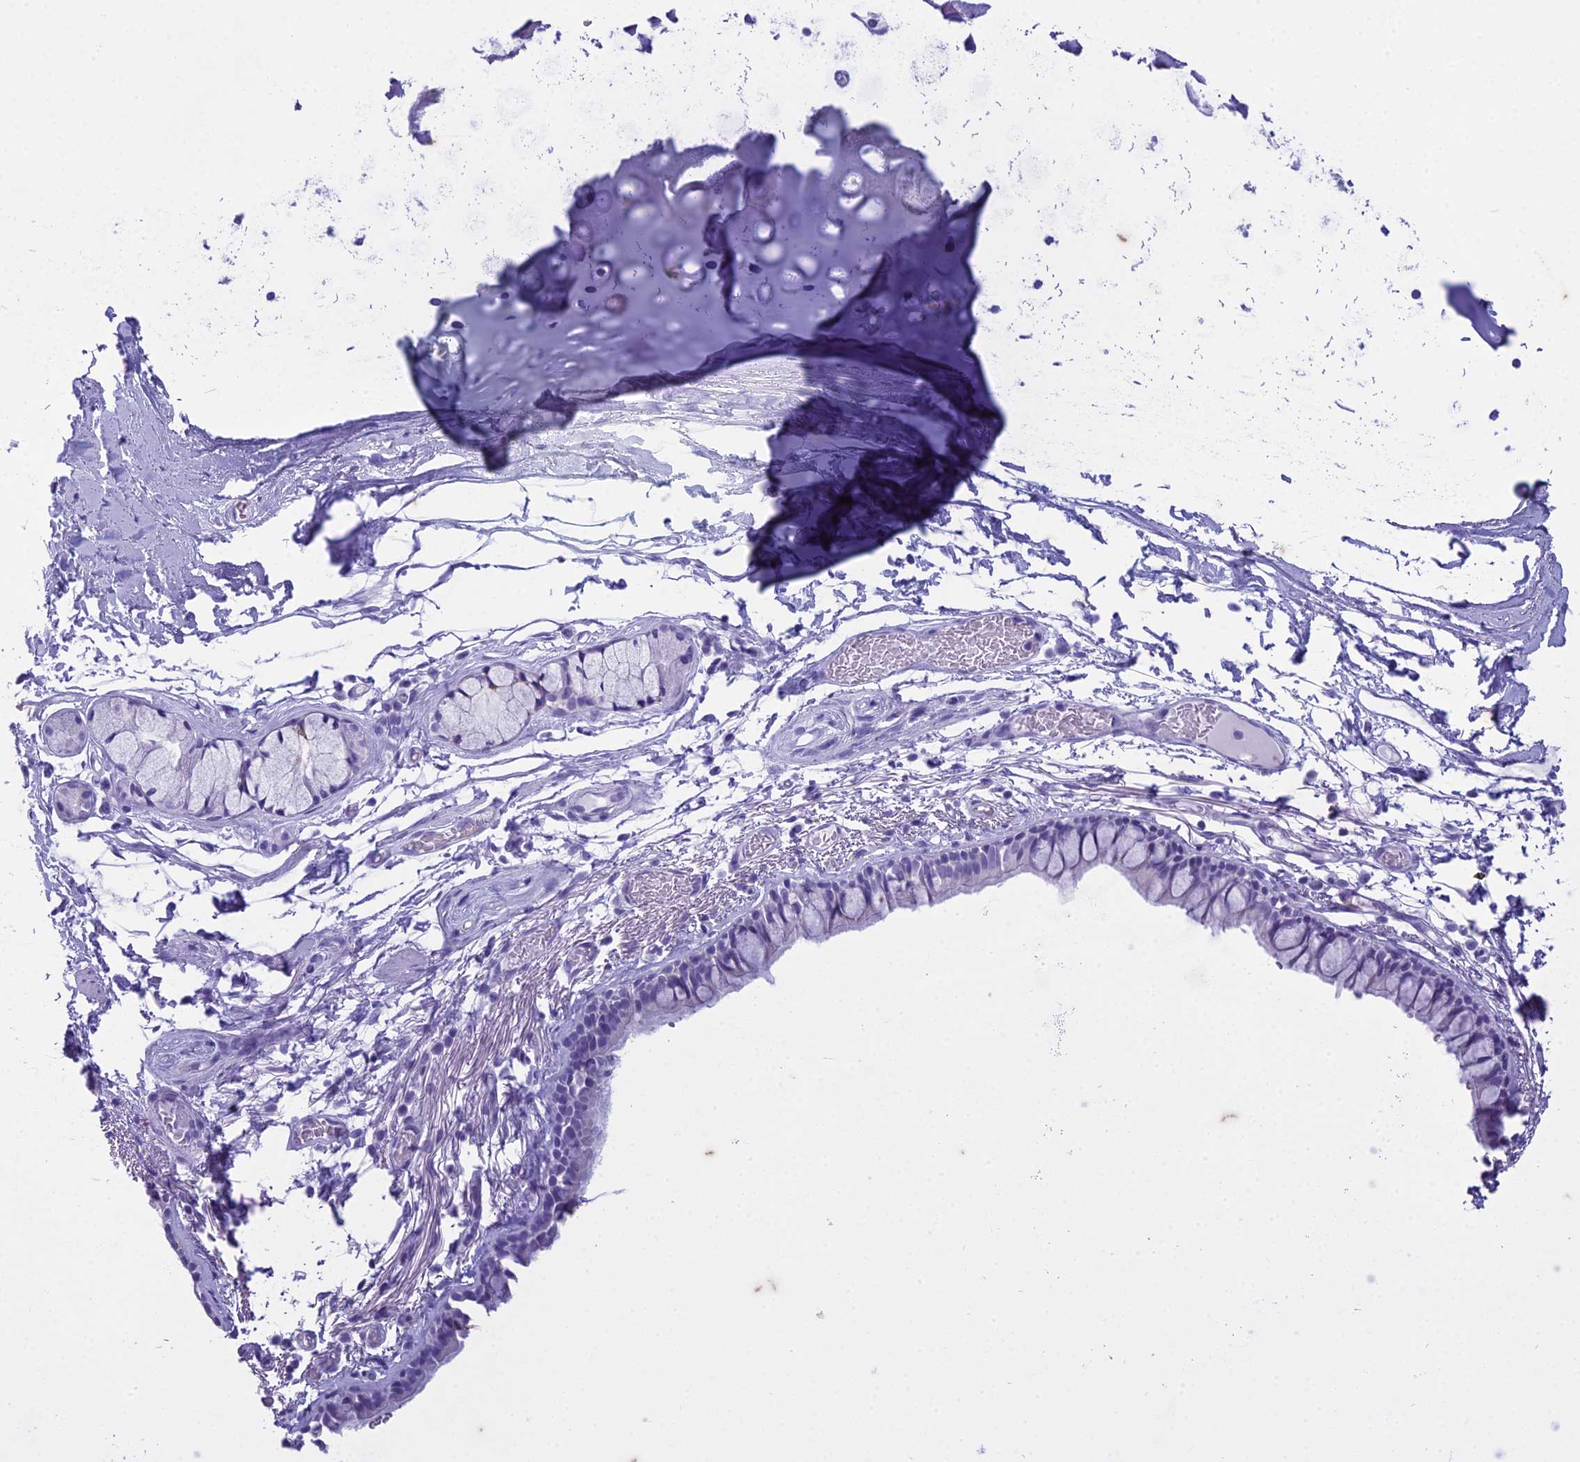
{"staining": {"intensity": "negative", "quantity": "none", "location": "none"}, "tissue": "bronchus", "cell_type": "Respiratory epithelial cells", "image_type": "normal", "snomed": [{"axis": "morphology", "description": "Normal tissue, NOS"}, {"axis": "topography", "description": "Cartilage tissue"}], "caption": "An image of bronchus stained for a protein exhibits no brown staining in respiratory epithelial cells. (DAB (3,3'-diaminobenzidine) immunohistochemistry (IHC), high magnification).", "gene": "HMGB4", "patient": {"sex": "male", "age": 63}}